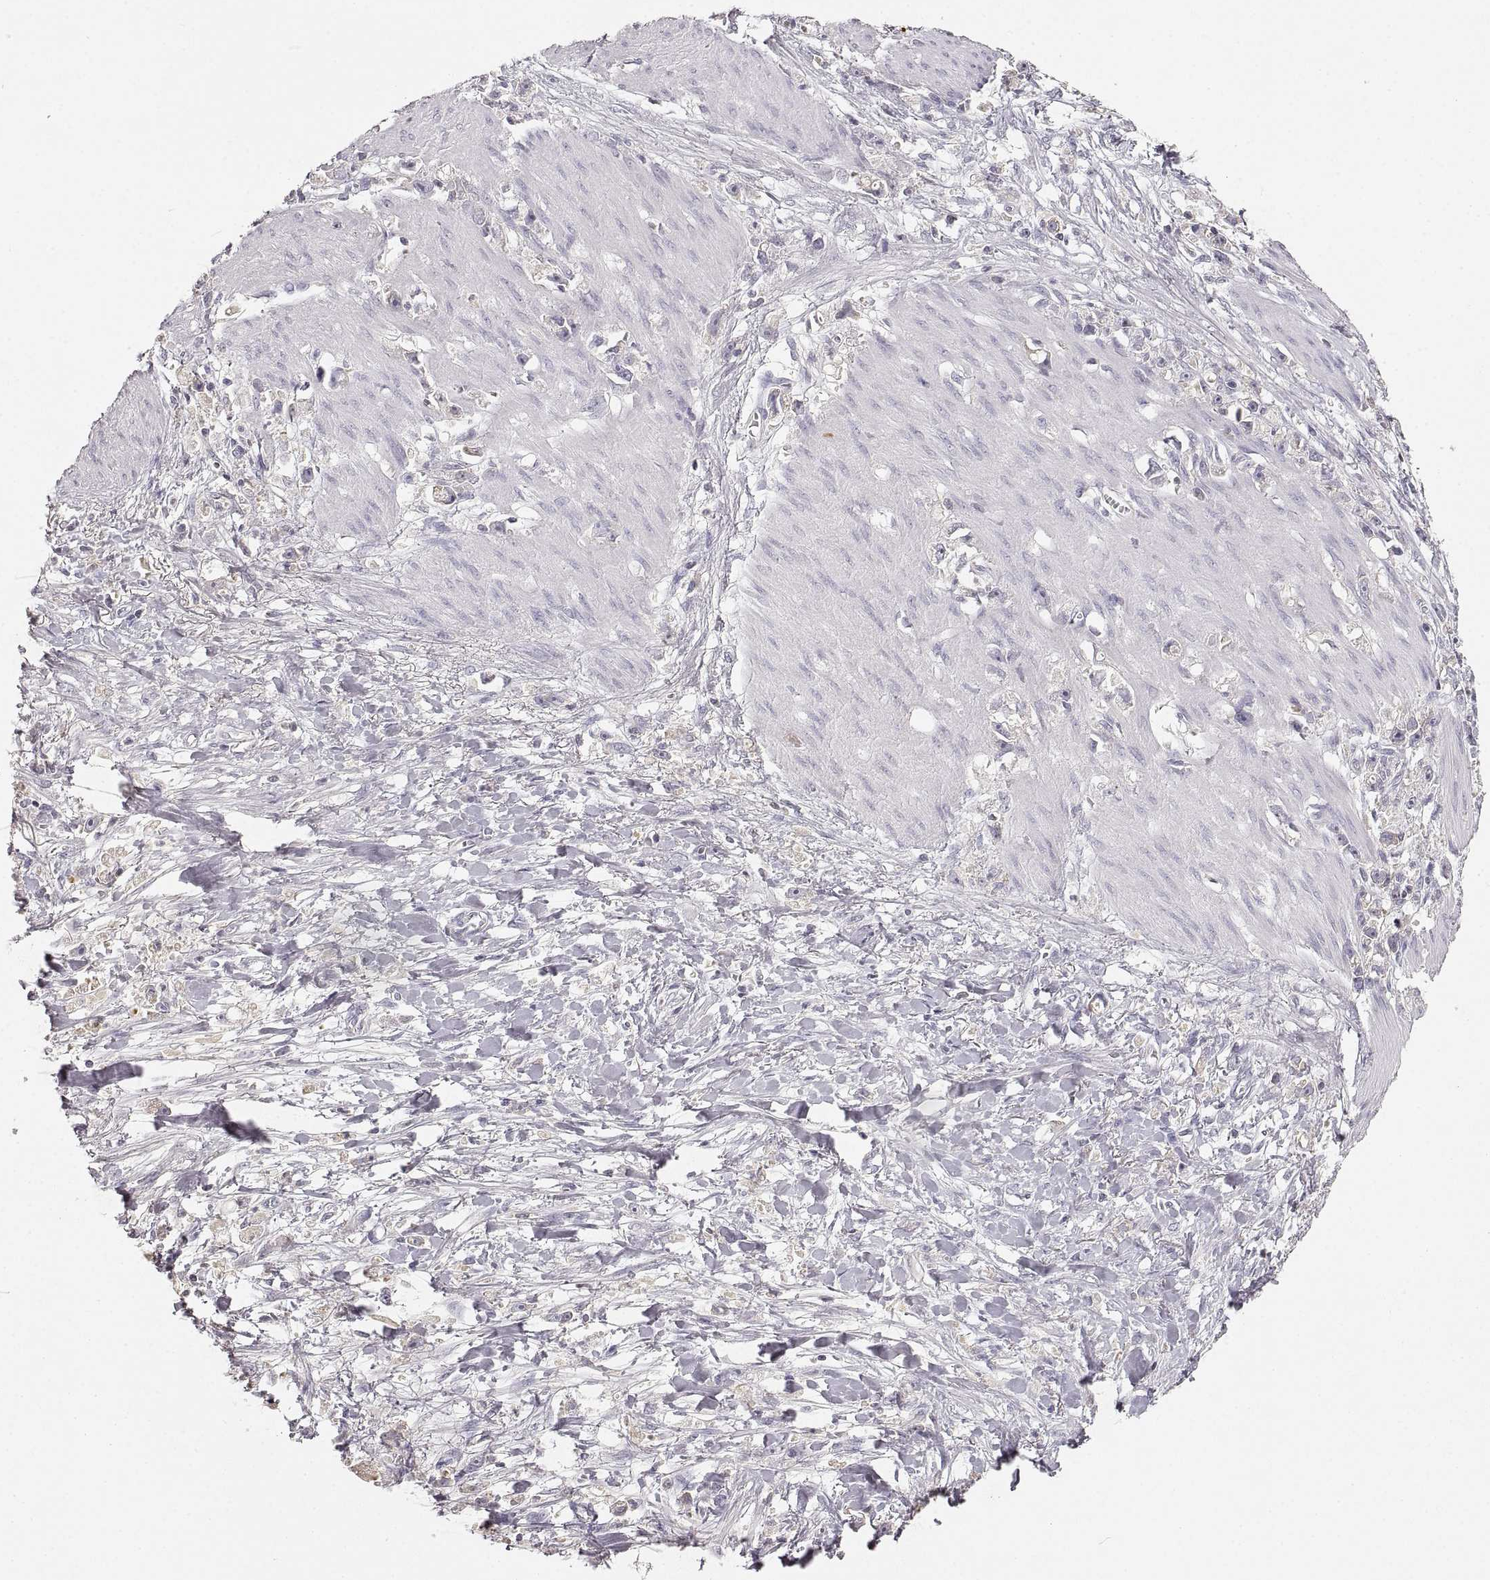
{"staining": {"intensity": "negative", "quantity": "none", "location": "none"}, "tissue": "stomach cancer", "cell_type": "Tumor cells", "image_type": "cancer", "snomed": [{"axis": "morphology", "description": "Adenocarcinoma, NOS"}, {"axis": "topography", "description": "Stomach"}], "caption": "Immunohistochemical staining of adenocarcinoma (stomach) reveals no significant staining in tumor cells.", "gene": "RUNDC3A", "patient": {"sex": "female", "age": 59}}